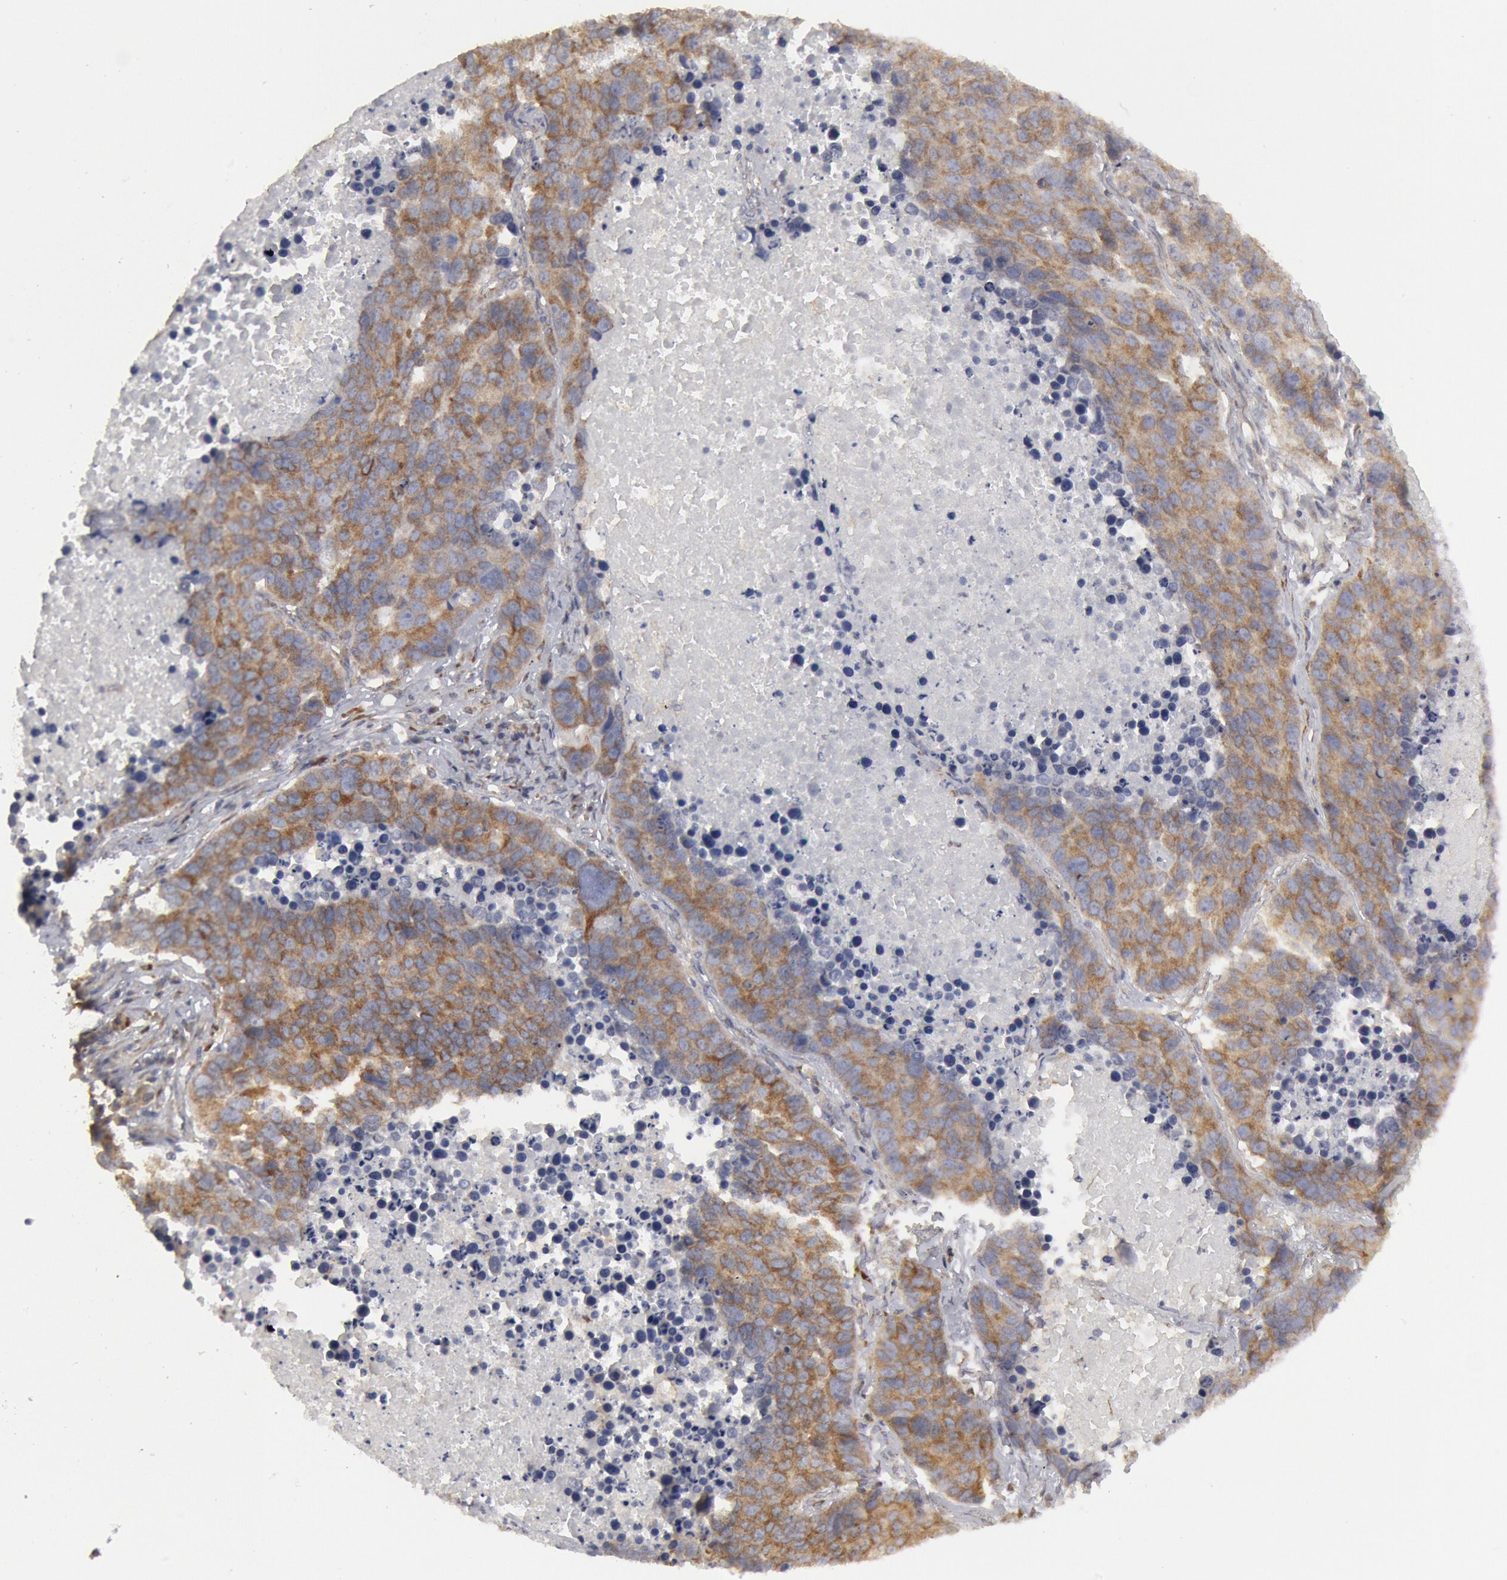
{"staining": {"intensity": "moderate", "quantity": ">75%", "location": "cytoplasmic/membranous"}, "tissue": "lung cancer", "cell_type": "Tumor cells", "image_type": "cancer", "snomed": [{"axis": "morphology", "description": "Carcinoid, malignant, NOS"}, {"axis": "topography", "description": "Lung"}], "caption": "Immunohistochemistry (DAB) staining of human lung carcinoid (malignant) demonstrates moderate cytoplasmic/membranous protein positivity in approximately >75% of tumor cells.", "gene": "OSBPL8", "patient": {"sex": "male", "age": 60}}